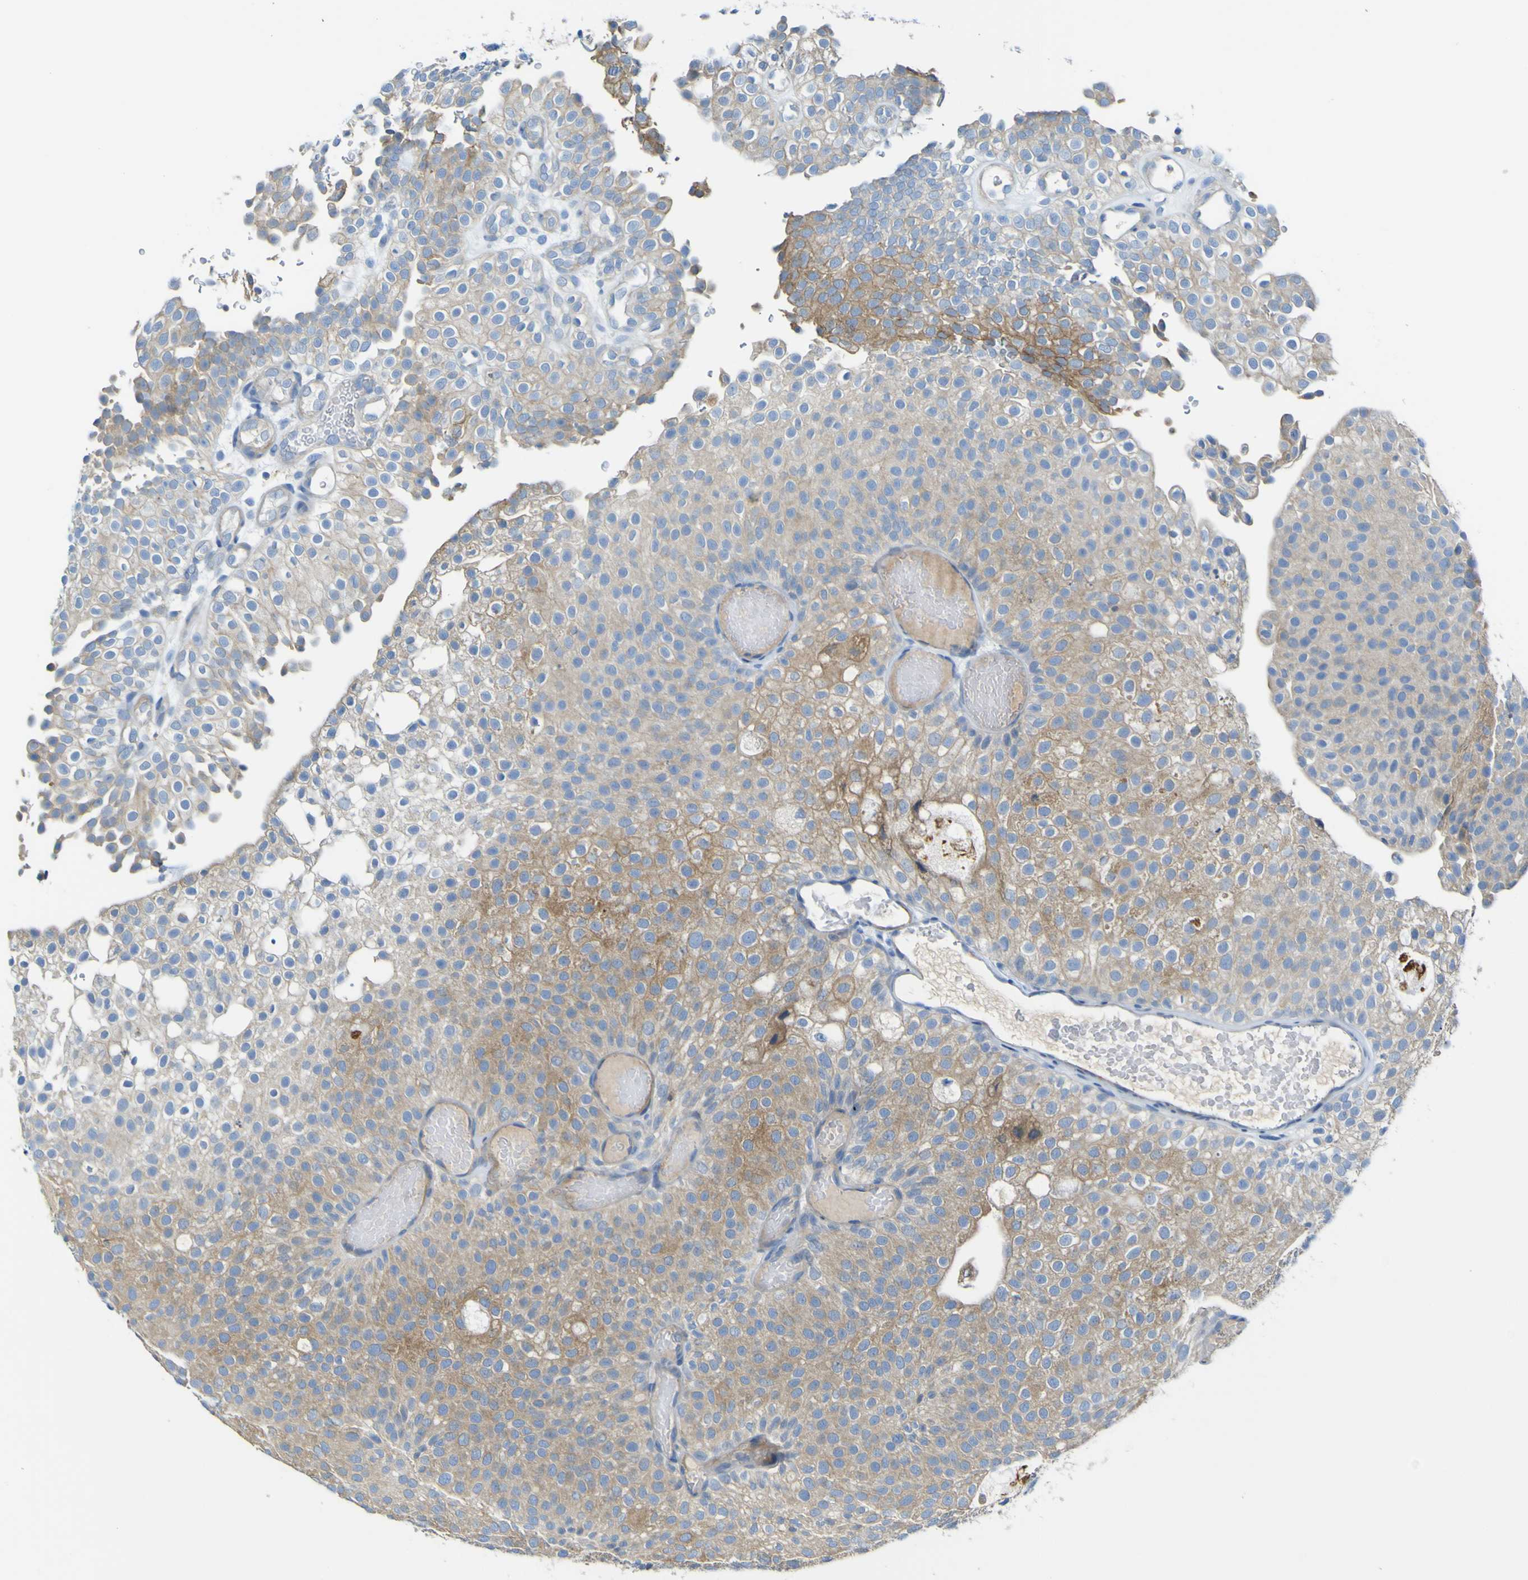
{"staining": {"intensity": "moderate", "quantity": "25%-75%", "location": "cytoplasmic/membranous"}, "tissue": "urothelial cancer", "cell_type": "Tumor cells", "image_type": "cancer", "snomed": [{"axis": "morphology", "description": "Urothelial carcinoma, Low grade"}, {"axis": "topography", "description": "Urinary bladder"}], "caption": "A medium amount of moderate cytoplasmic/membranous staining is seen in about 25%-75% of tumor cells in urothelial carcinoma (low-grade) tissue.", "gene": "ADGRA2", "patient": {"sex": "male", "age": 78}}